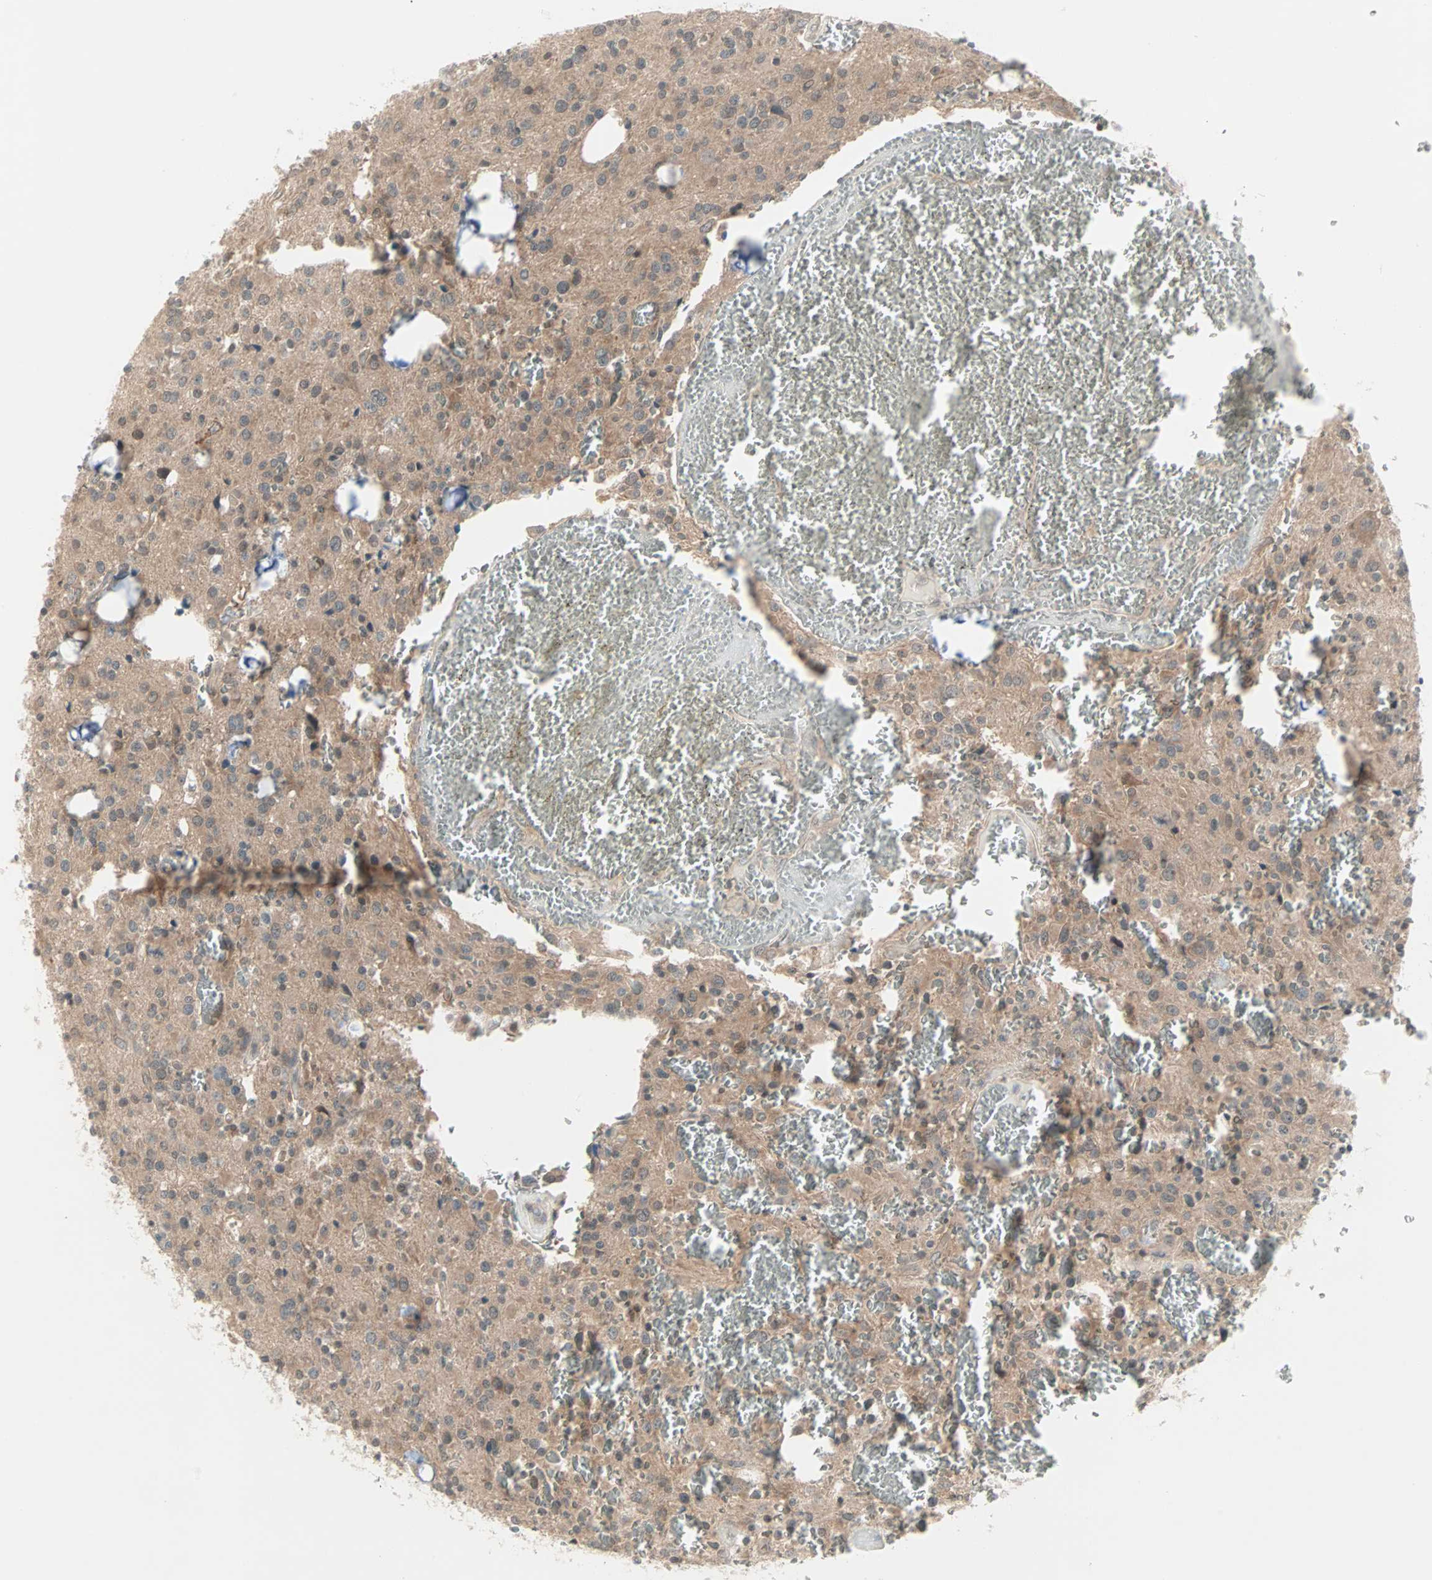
{"staining": {"intensity": "weak", "quantity": ">75%", "location": "cytoplasmic/membranous"}, "tissue": "glioma", "cell_type": "Tumor cells", "image_type": "cancer", "snomed": [{"axis": "morphology", "description": "Glioma, malignant, Low grade"}, {"axis": "topography", "description": "Brain"}], "caption": "Glioma was stained to show a protein in brown. There is low levels of weak cytoplasmic/membranous staining in about >75% of tumor cells.", "gene": "PTPA", "patient": {"sex": "male", "age": 58}}